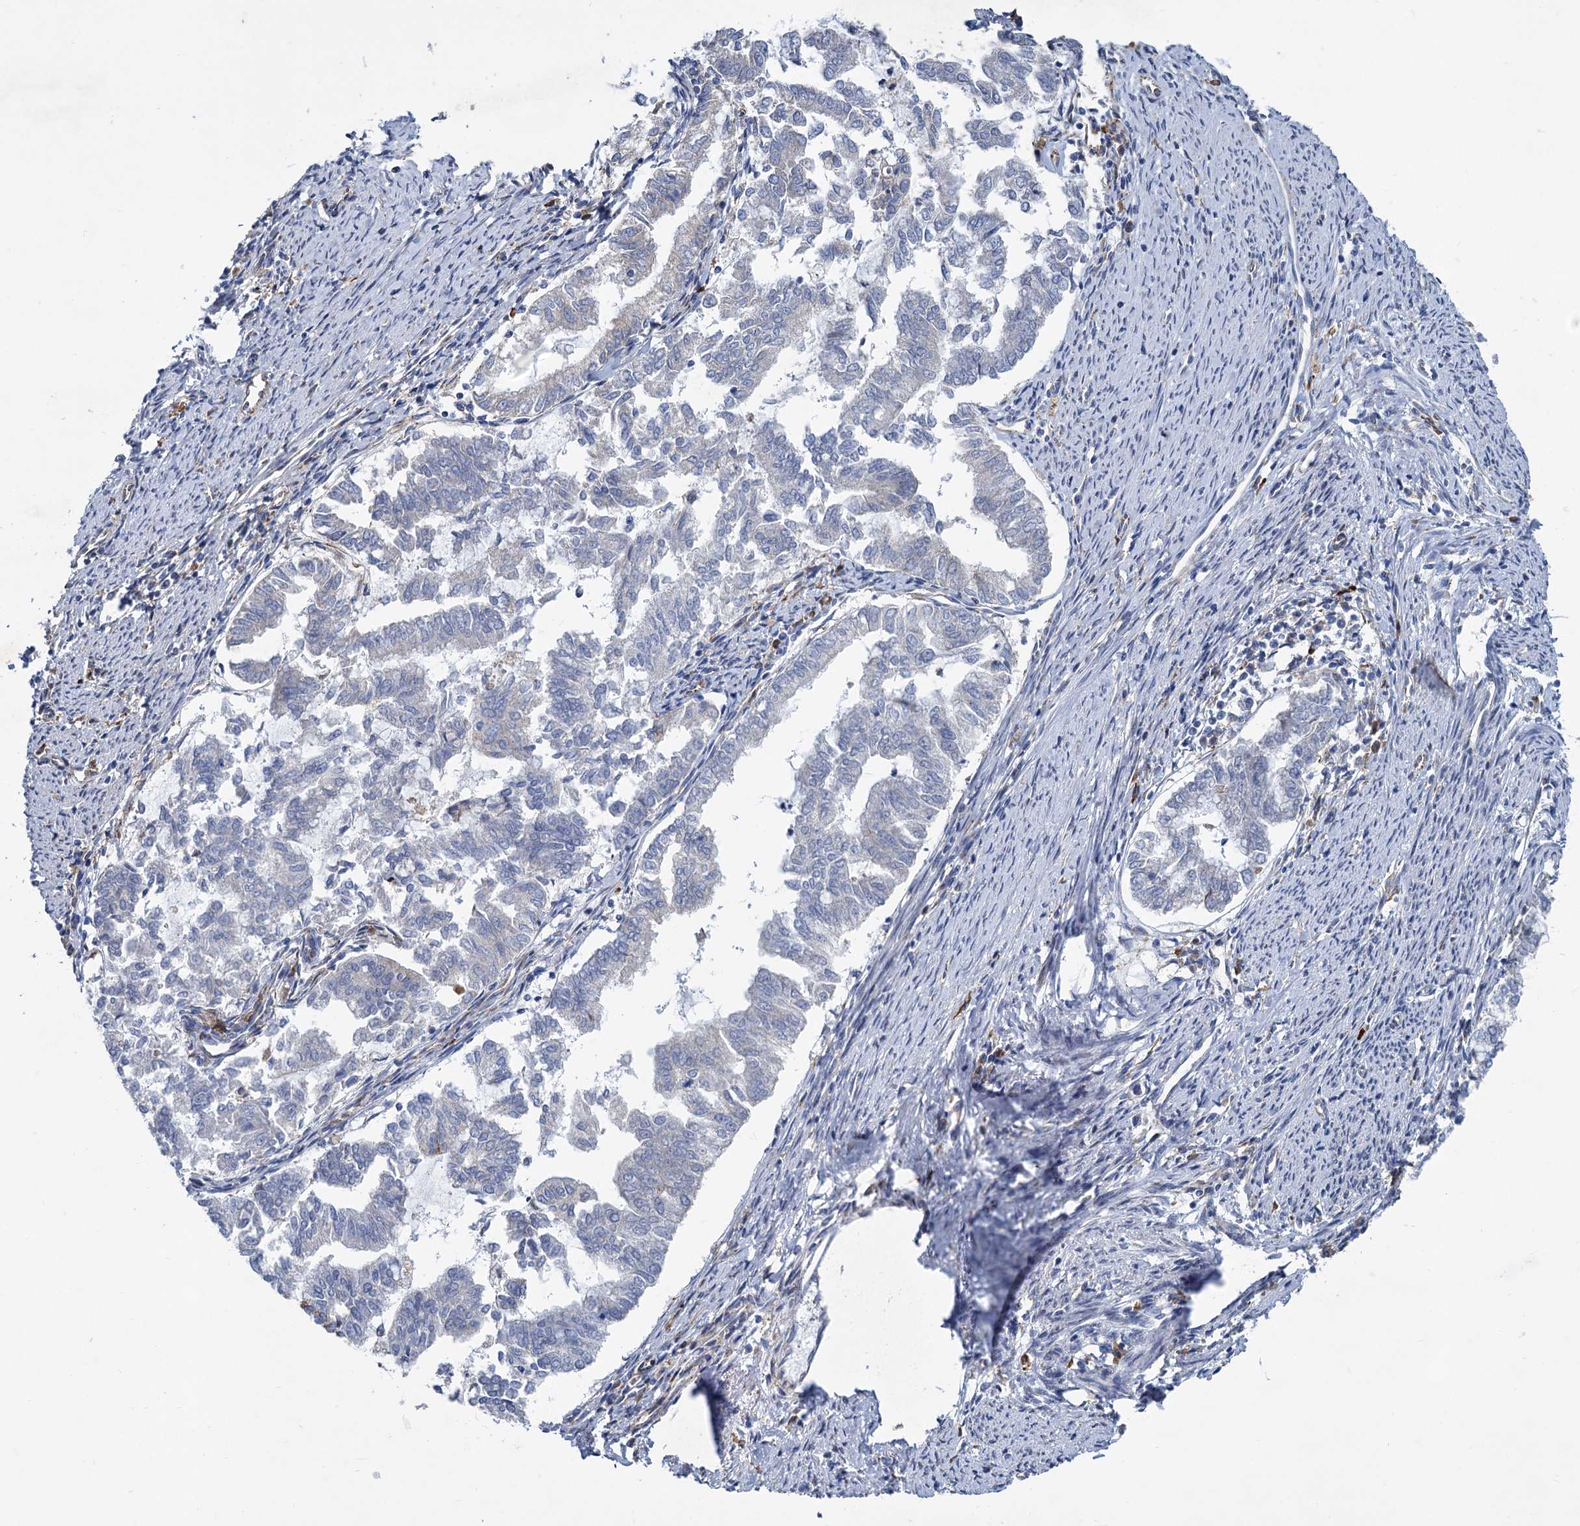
{"staining": {"intensity": "negative", "quantity": "none", "location": "none"}, "tissue": "endometrial cancer", "cell_type": "Tumor cells", "image_type": "cancer", "snomed": [{"axis": "morphology", "description": "Adenocarcinoma, NOS"}, {"axis": "topography", "description": "Endometrium"}], "caption": "A histopathology image of human endometrial adenocarcinoma is negative for staining in tumor cells.", "gene": "PRSS35", "patient": {"sex": "female", "age": 79}}